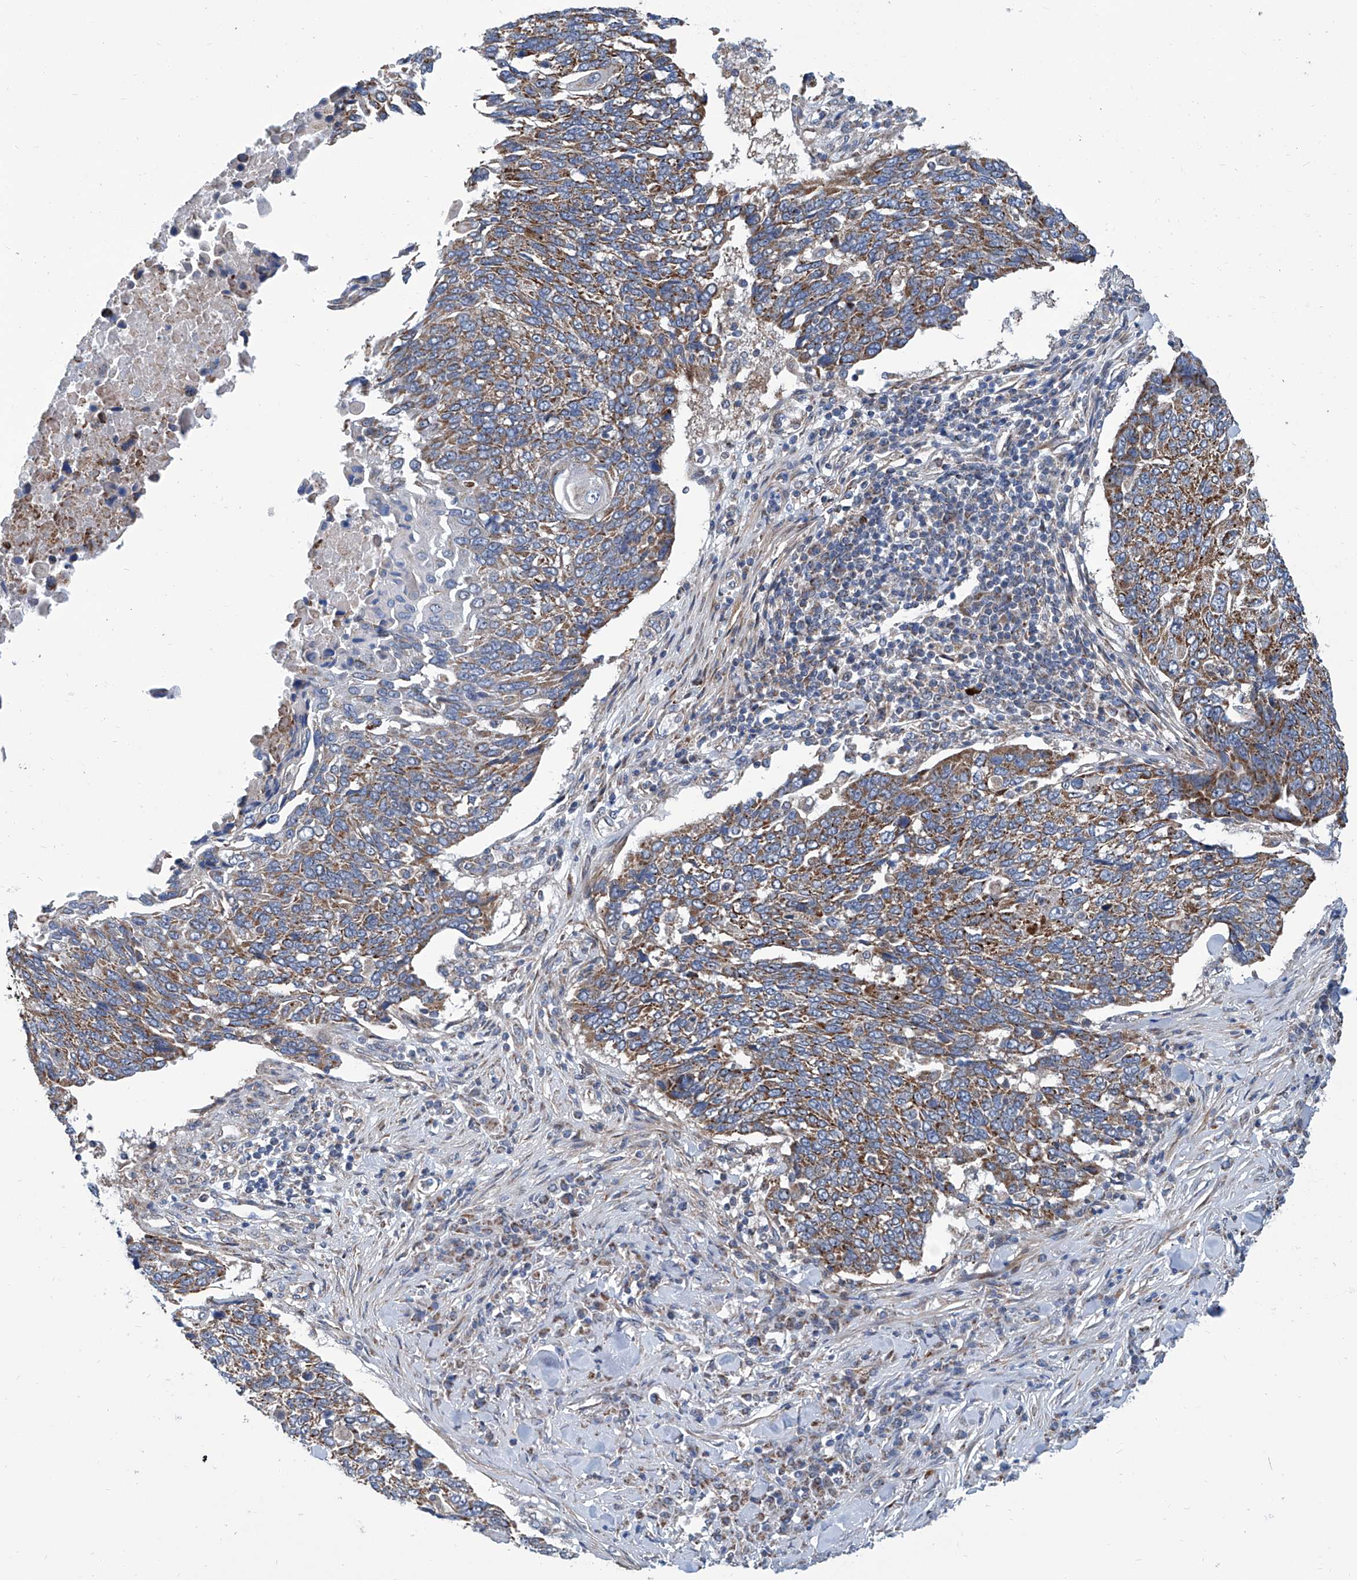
{"staining": {"intensity": "moderate", "quantity": ">75%", "location": "cytoplasmic/membranous"}, "tissue": "lung cancer", "cell_type": "Tumor cells", "image_type": "cancer", "snomed": [{"axis": "morphology", "description": "Squamous cell carcinoma, NOS"}, {"axis": "topography", "description": "Lung"}], "caption": "Approximately >75% of tumor cells in human lung cancer (squamous cell carcinoma) demonstrate moderate cytoplasmic/membranous protein staining as visualized by brown immunohistochemical staining.", "gene": "USP48", "patient": {"sex": "male", "age": 66}}